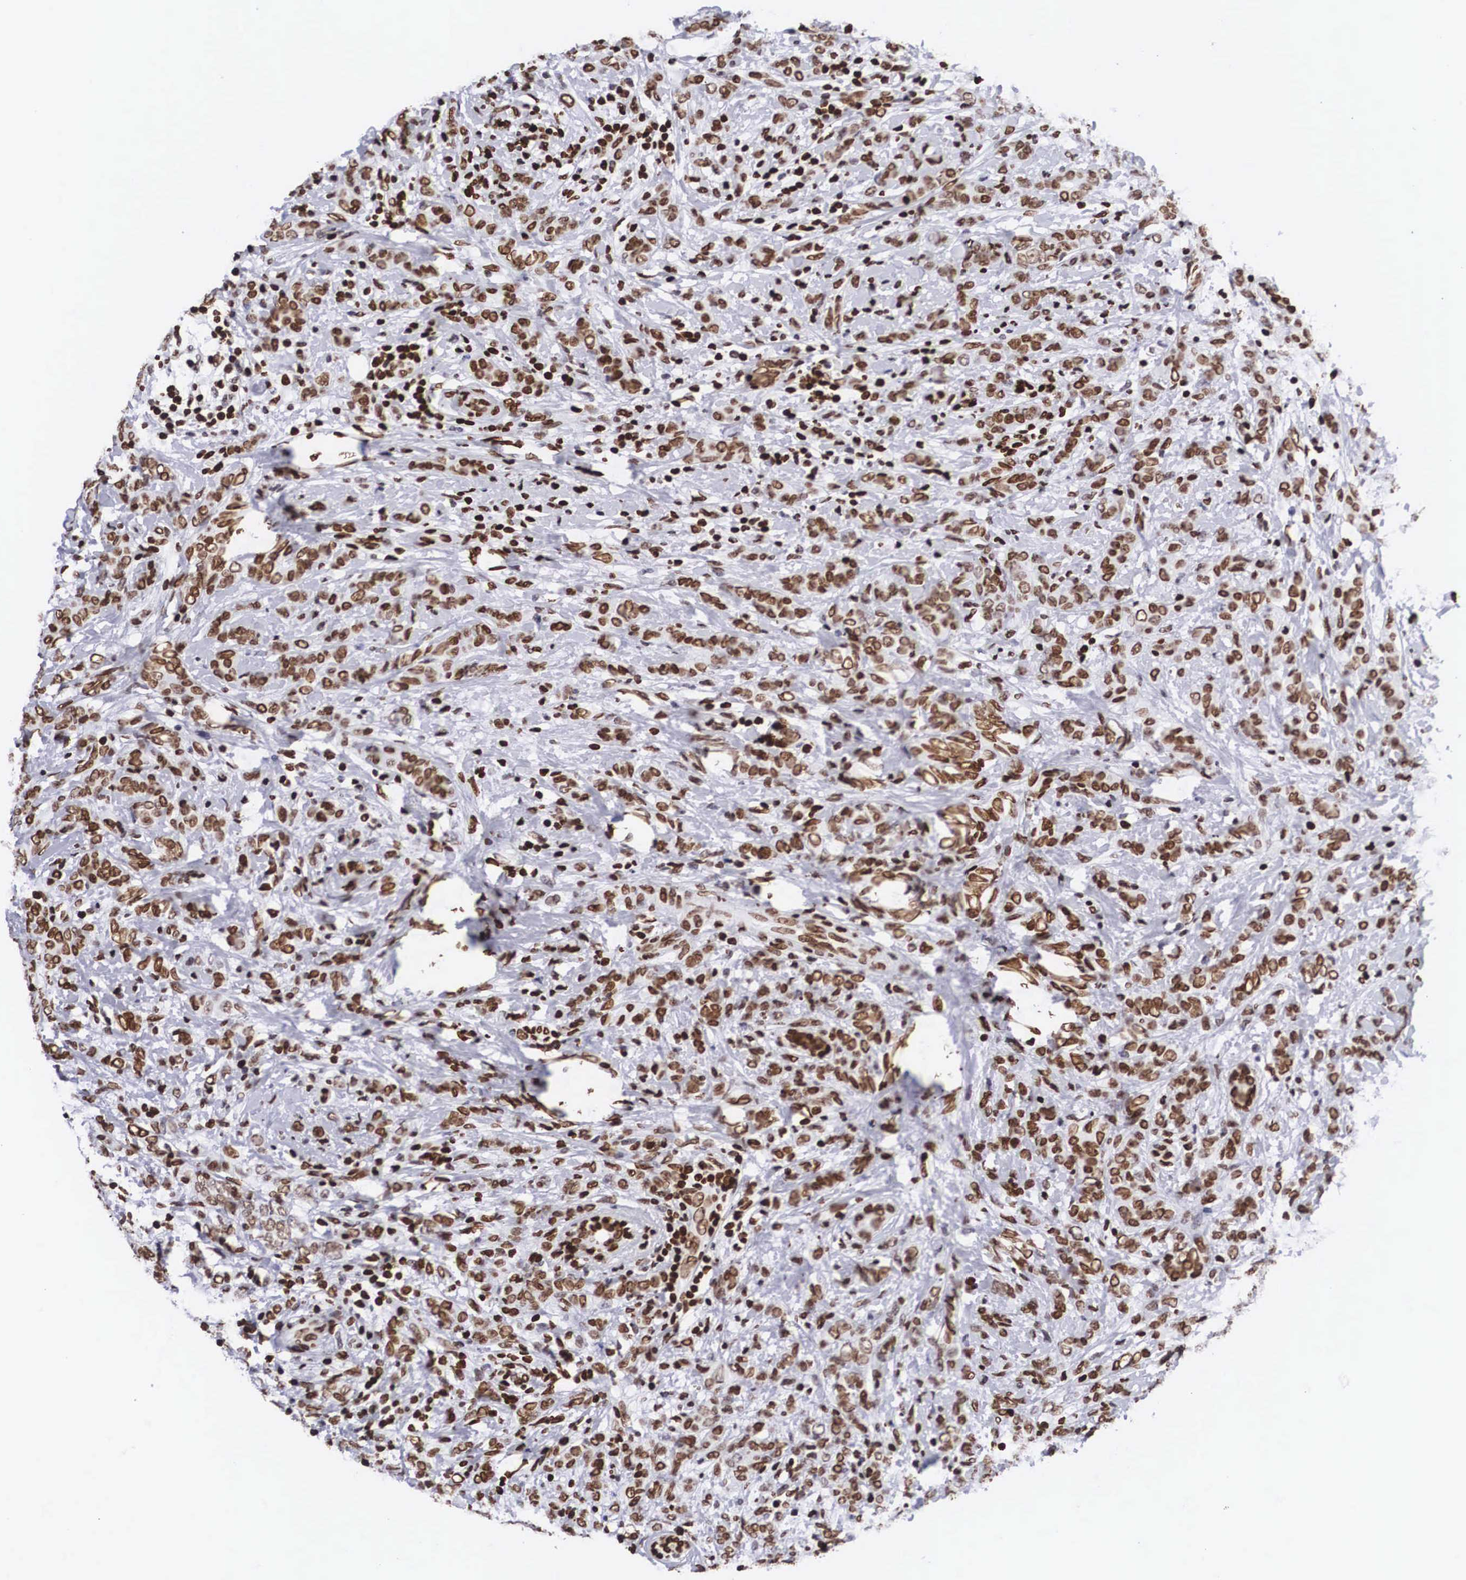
{"staining": {"intensity": "strong", "quantity": ">75%", "location": "nuclear"}, "tissue": "breast cancer", "cell_type": "Tumor cells", "image_type": "cancer", "snomed": [{"axis": "morphology", "description": "Duct carcinoma"}, {"axis": "topography", "description": "Breast"}], "caption": "Human invasive ductal carcinoma (breast) stained for a protein (brown) exhibits strong nuclear positive expression in about >75% of tumor cells.", "gene": "MECP2", "patient": {"sex": "female", "age": 53}}